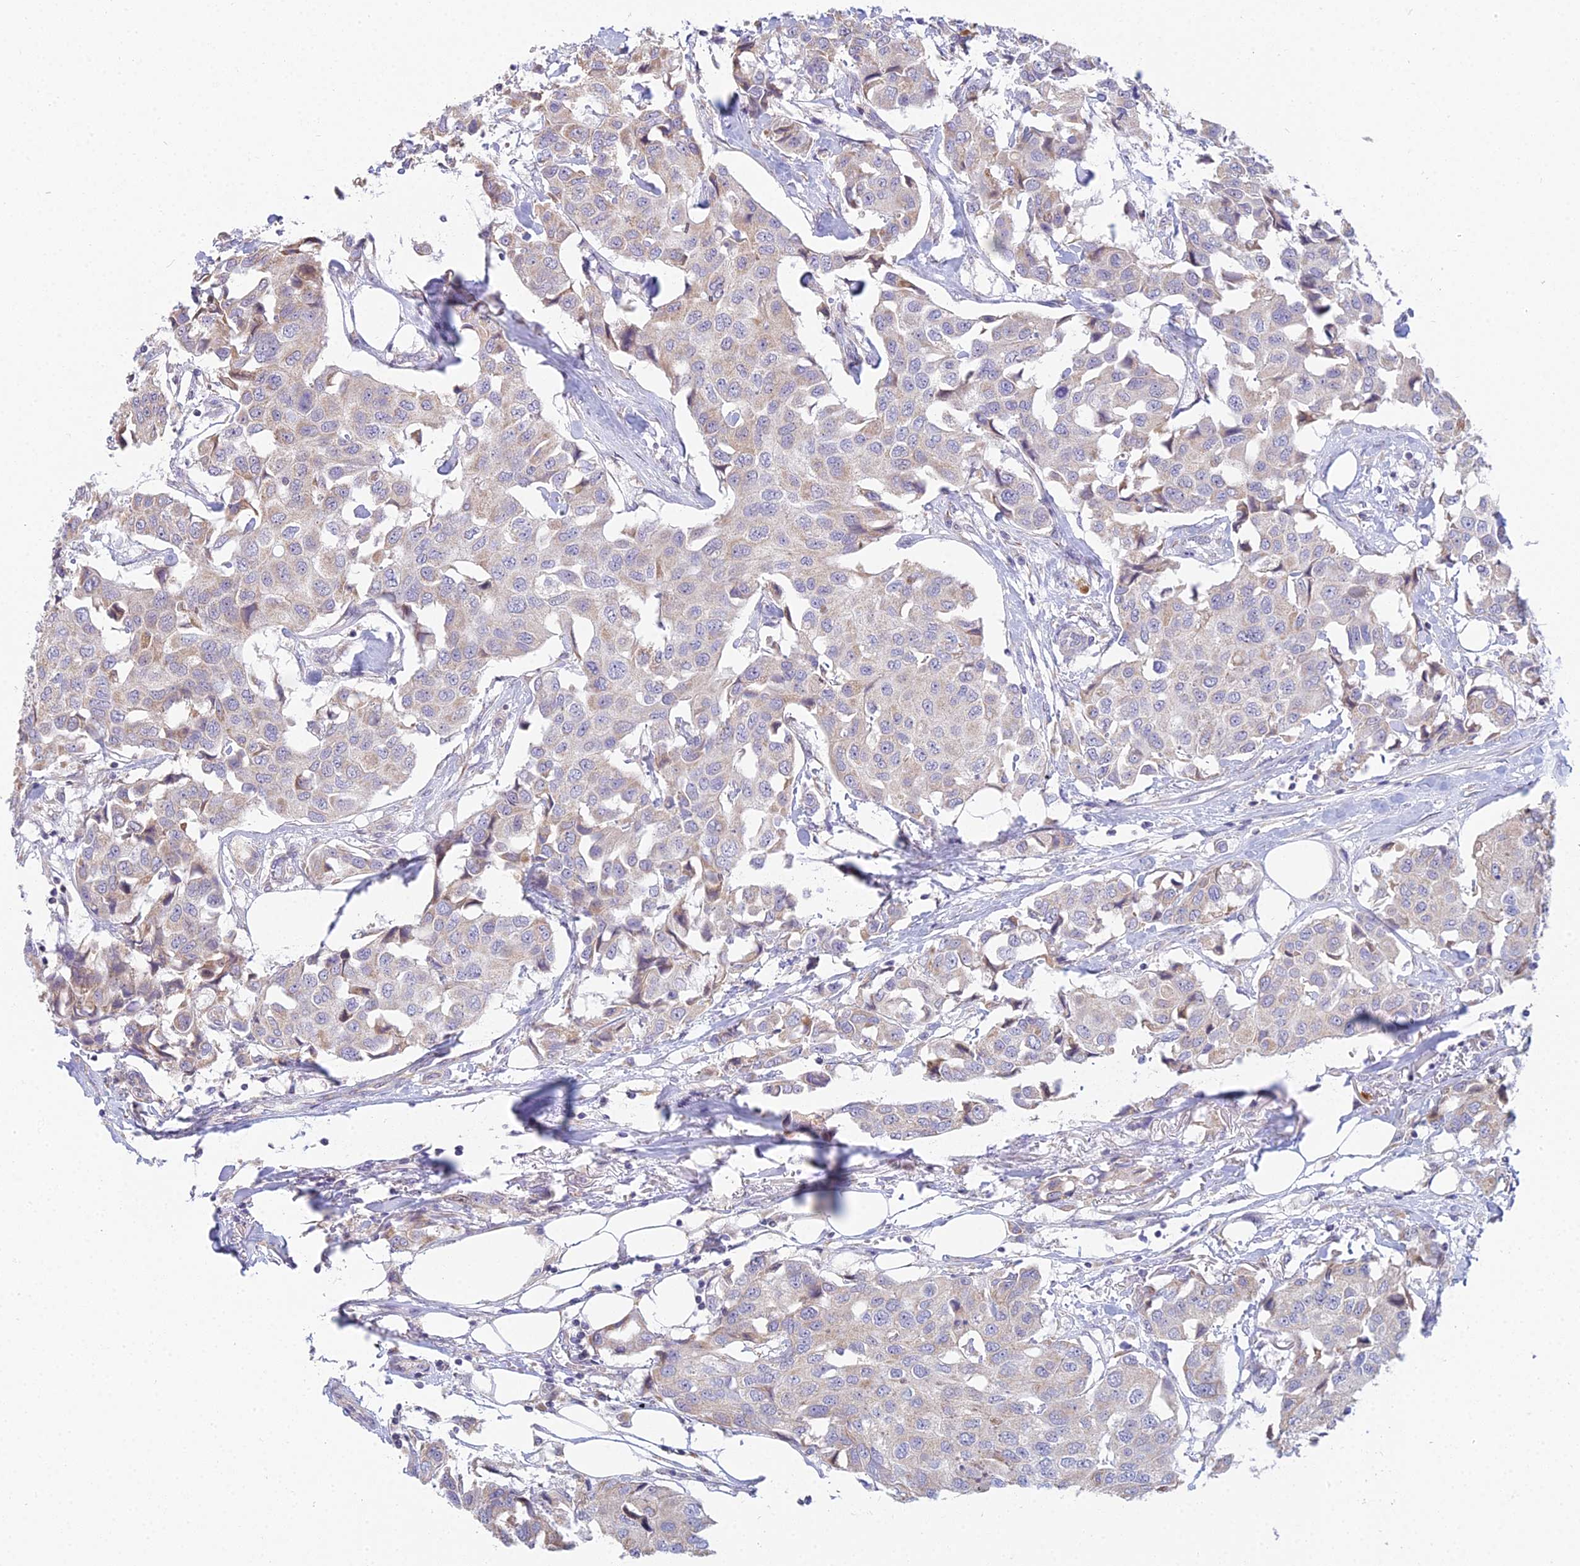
{"staining": {"intensity": "negative", "quantity": "none", "location": "none"}, "tissue": "breast cancer", "cell_type": "Tumor cells", "image_type": "cancer", "snomed": [{"axis": "morphology", "description": "Duct carcinoma"}, {"axis": "topography", "description": "Breast"}], "caption": "Tumor cells show no significant expression in breast cancer (infiltrating ductal carcinoma). (DAB immunohistochemistry (IHC) with hematoxylin counter stain).", "gene": "CFAP206", "patient": {"sex": "female", "age": 80}}